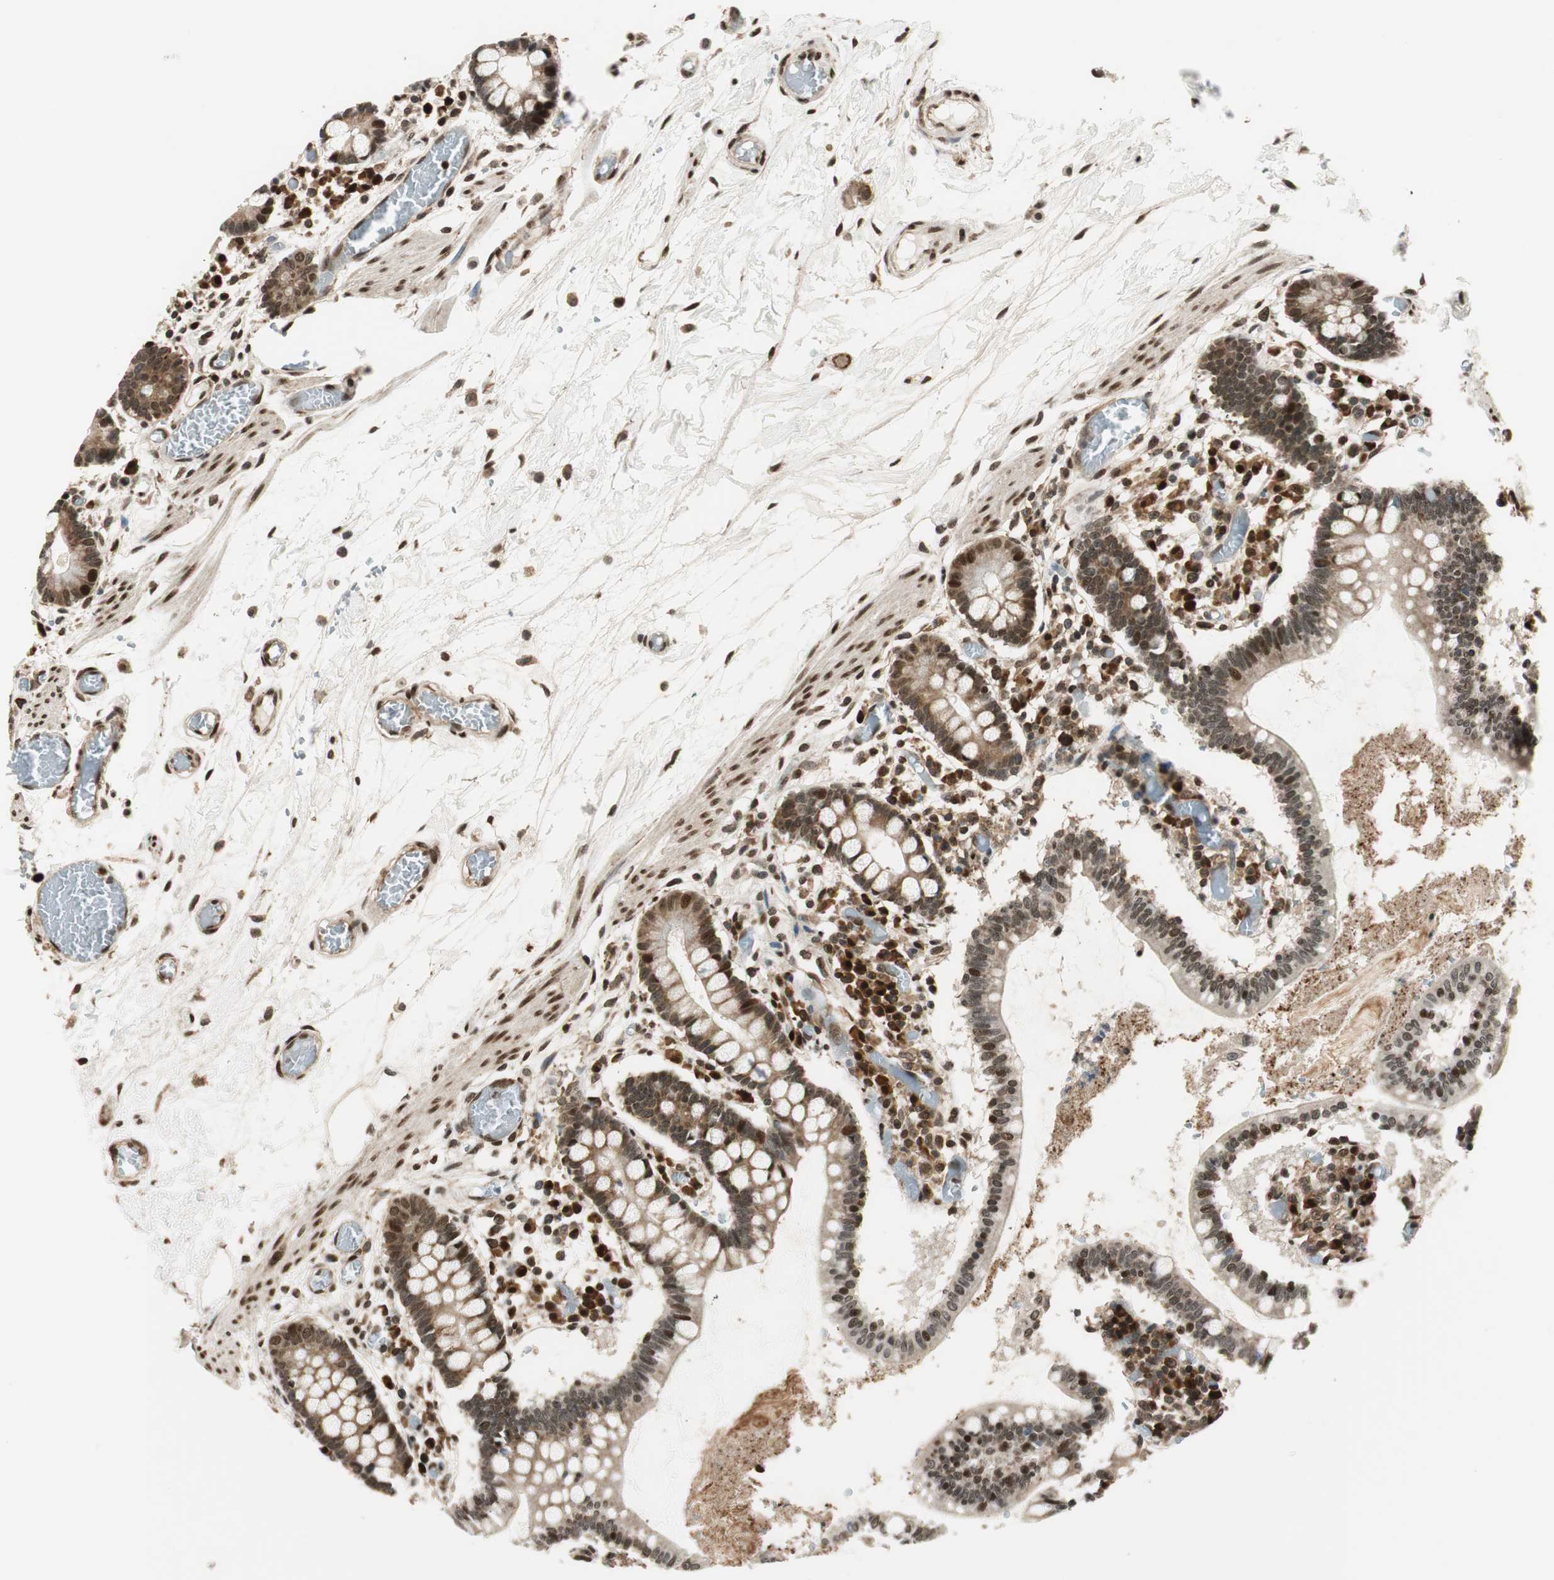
{"staining": {"intensity": "strong", "quantity": "25%-75%", "location": "cytoplasmic/membranous,nuclear"}, "tissue": "small intestine", "cell_type": "Glandular cells", "image_type": "normal", "snomed": [{"axis": "morphology", "description": "Normal tissue, NOS"}, {"axis": "topography", "description": "Small intestine"}], "caption": "Small intestine stained for a protein exhibits strong cytoplasmic/membranous,nuclear positivity in glandular cells. Ihc stains the protein in brown and the nuclei are stained blue.", "gene": "RING1", "patient": {"sex": "female", "age": 61}}